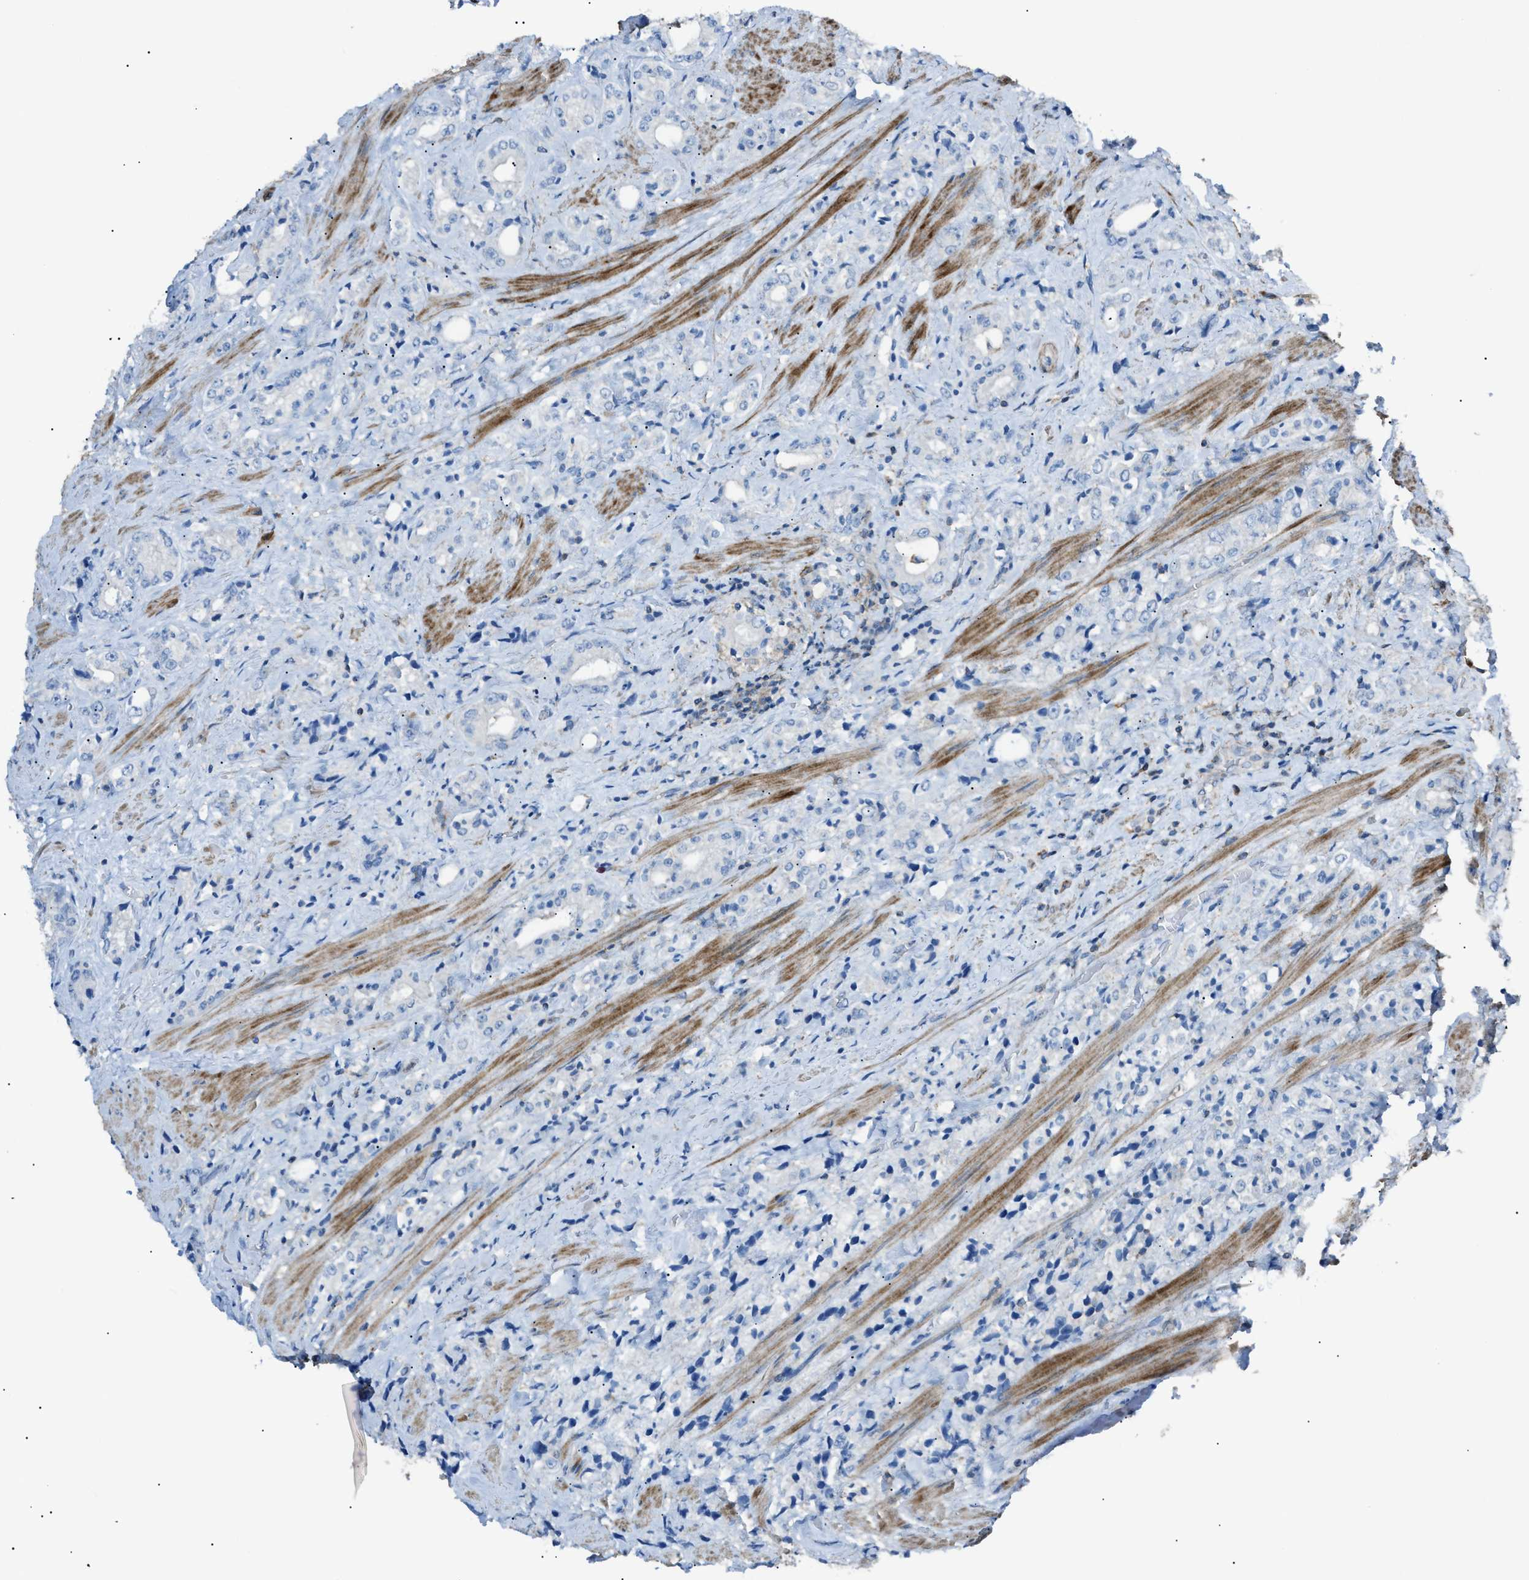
{"staining": {"intensity": "negative", "quantity": "none", "location": "none"}, "tissue": "prostate cancer", "cell_type": "Tumor cells", "image_type": "cancer", "snomed": [{"axis": "morphology", "description": "Adenocarcinoma, High grade"}, {"axis": "topography", "description": "Prostate"}], "caption": "The photomicrograph displays no significant positivity in tumor cells of prostate cancer (high-grade adenocarcinoma). (DAB immunohistochemistry visualized using brightfield microscopy, high magnification).", "gene": "NCK2", "patient": {"sex": "male", "age": 61}}